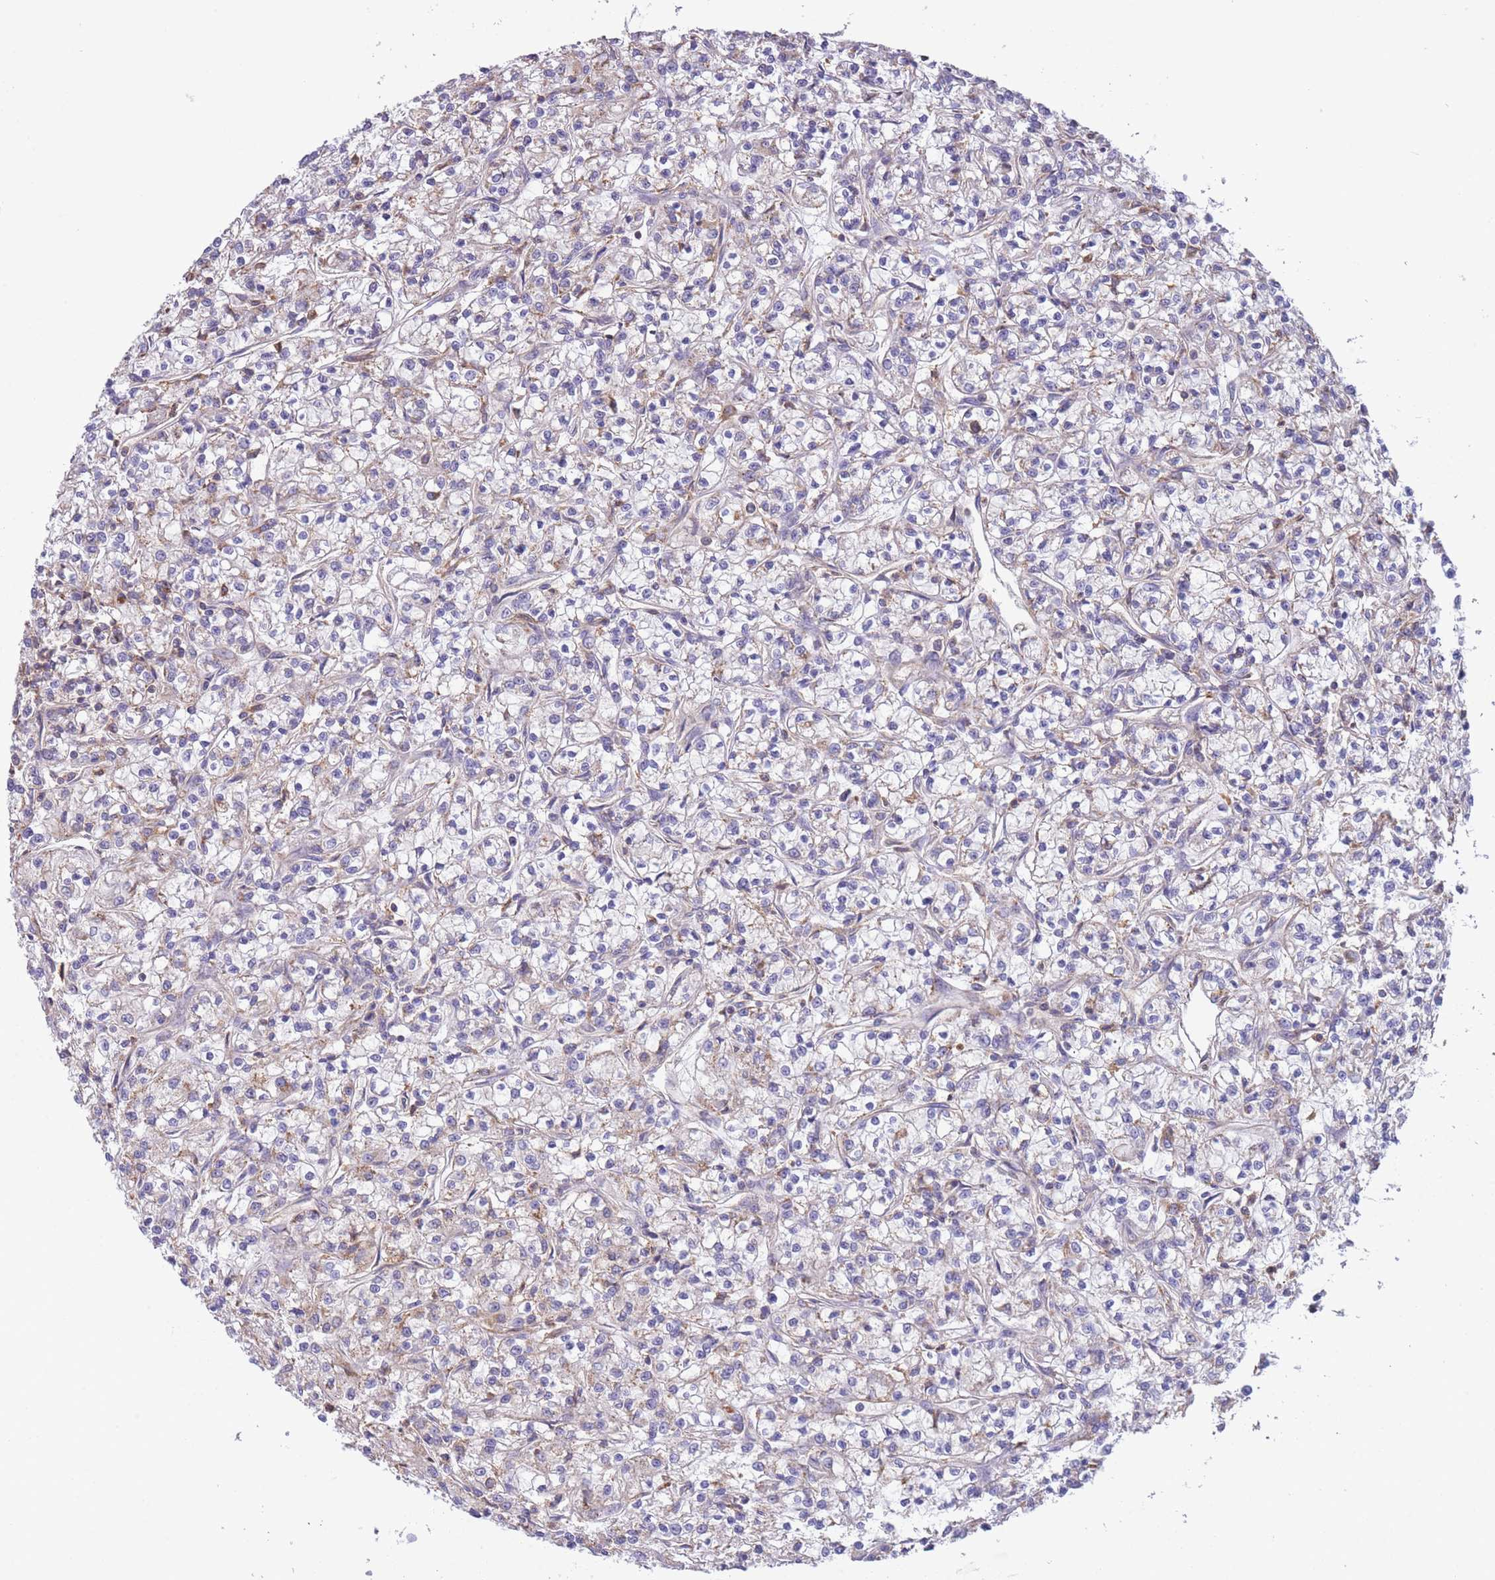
{"staining": {"intensity": "negative", "quantity": "none", "location": "none"}, "tissue": "renal cancer", "cell_type": "Tumor cells", "image_type": "cancer", "snomed": [{"axis": "morphology", "description": "Adenocarcinoma, NOS"}, {"axis": "topography", "description": "Kidney"}], "caption": "This image is of adenocarcinoma (renal) stained with IHC to label a protein in brown with the nuclei are counter-stained blue. There is no staining in tumor cells.", "gene": "SLC25A42", "patient": {"sex": "female", "age": 59}}